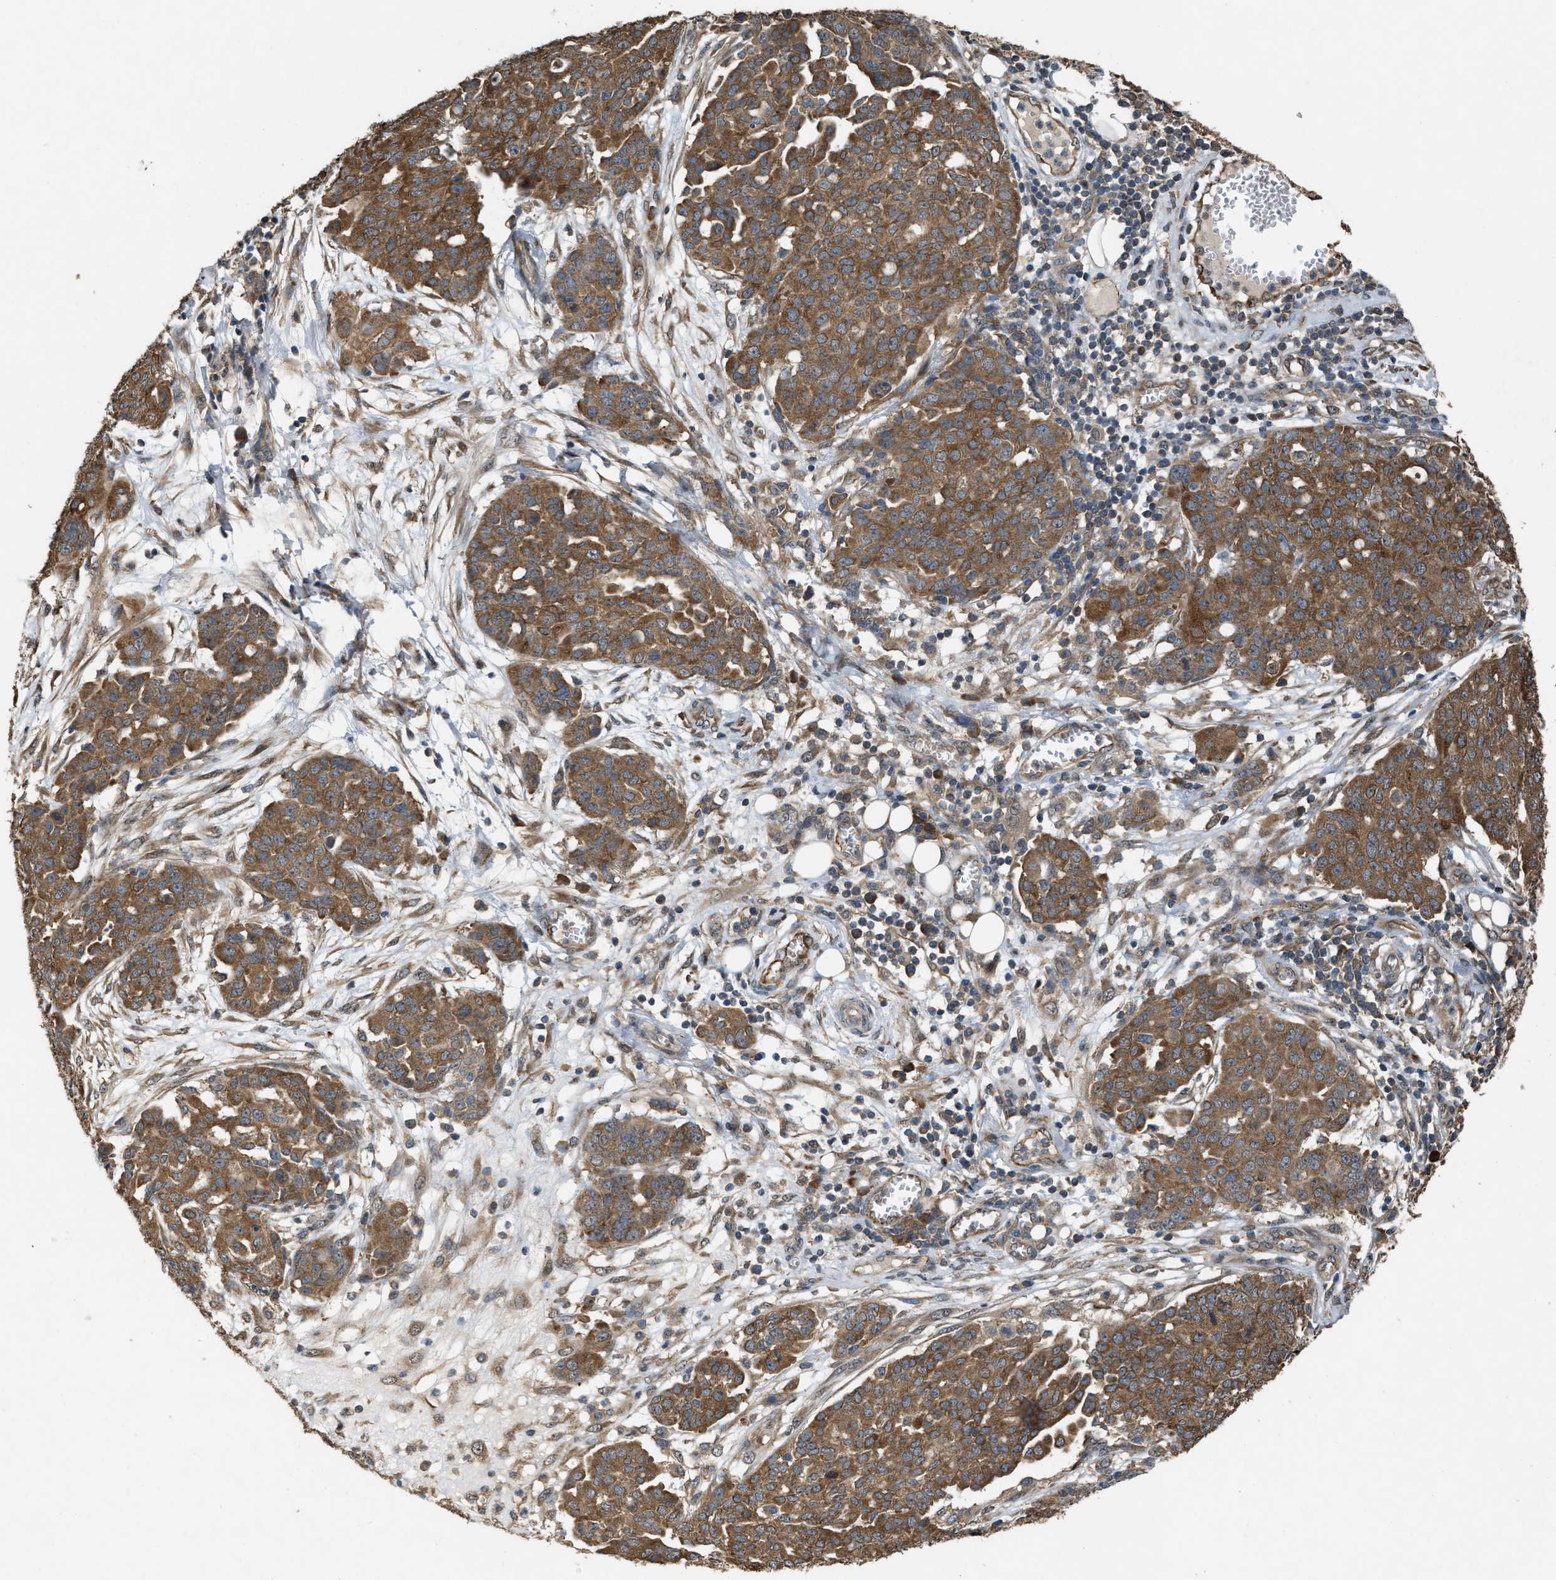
{"staining": {"intensity": "moderate", "quantity": ">75%", "location": "cytoplasmic/membranous"}, "tissue": "ovarian cancer", "cell_type": "Tumor cells", "image_type": "cancer", "snomed": [{"axis": "morphology", "description": "Cystadenocarcinoma, serous, NOS"}, {"axis": "topography", "description": "Soft tissue"}, {"axis": "topography", "description": "Ovary"}], "caption": "Protein positivity by IHC exhibits moderate cytoplasmic/membranous expression in about >75% of tumor cells in ovarian serous cystadenocarcinoma.", "gene": "ARHGEF5", "patient": {"sex": "female", "age": 57}}